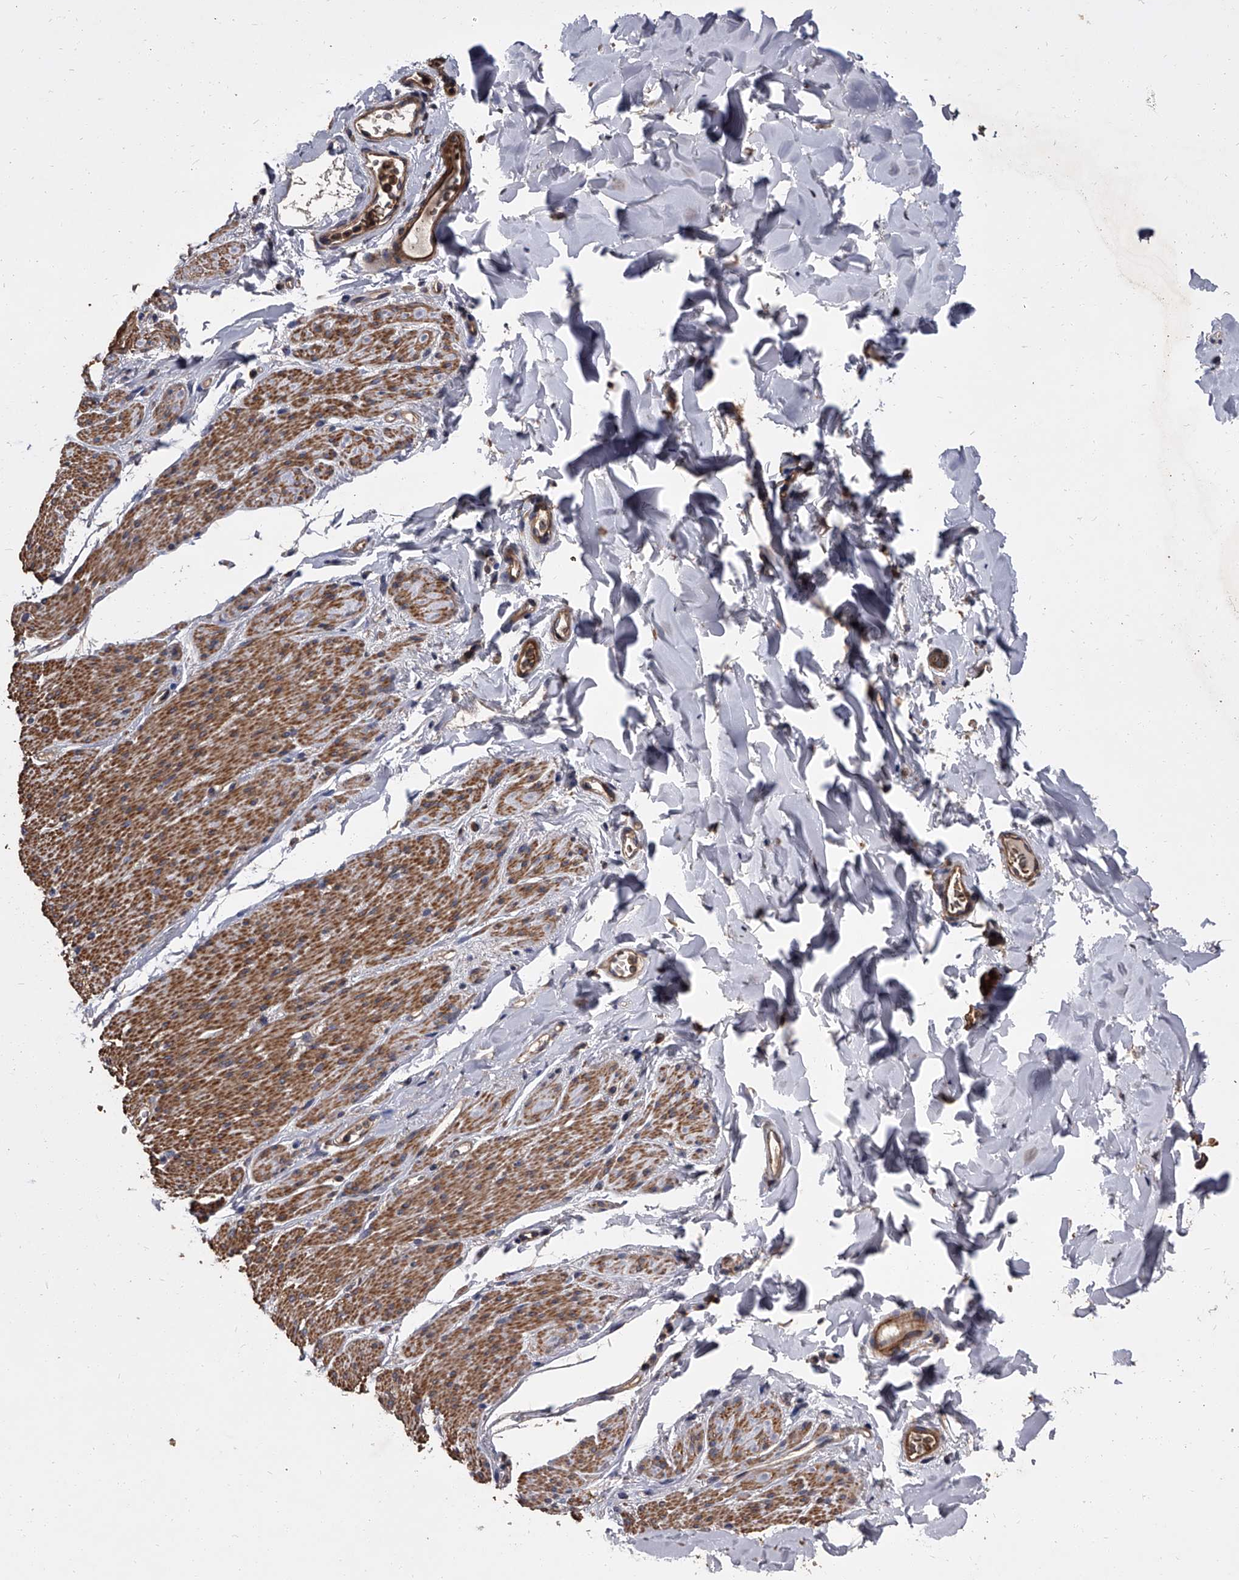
{"staining": {"intensity": "moderate", "quantity": ">75%", "location": "cytoplasmic/membranous"}, "tissue": "smooth muscle", "cell_type": "Smooth muscle cells", "image_type": "normal", "snomed": [{"axis": "morphology", "description": "Normal tissue, NOS"}, {"axis": "topography", "description": "Colon"}, {"axis": "topography", "description": "Peripheral nerve tissue"}], "caption": "This micrograph demonstrates unremarkable smooth muscle stained with immunohistochemistry to label a protein in brown. The cytoplasmic/membranous of smooth muscle cells show moderate positivity for the protein. Nuclei are counter-stained blue.", "gene": "STK36", "patient": {"sex": "female", "age": 61}}